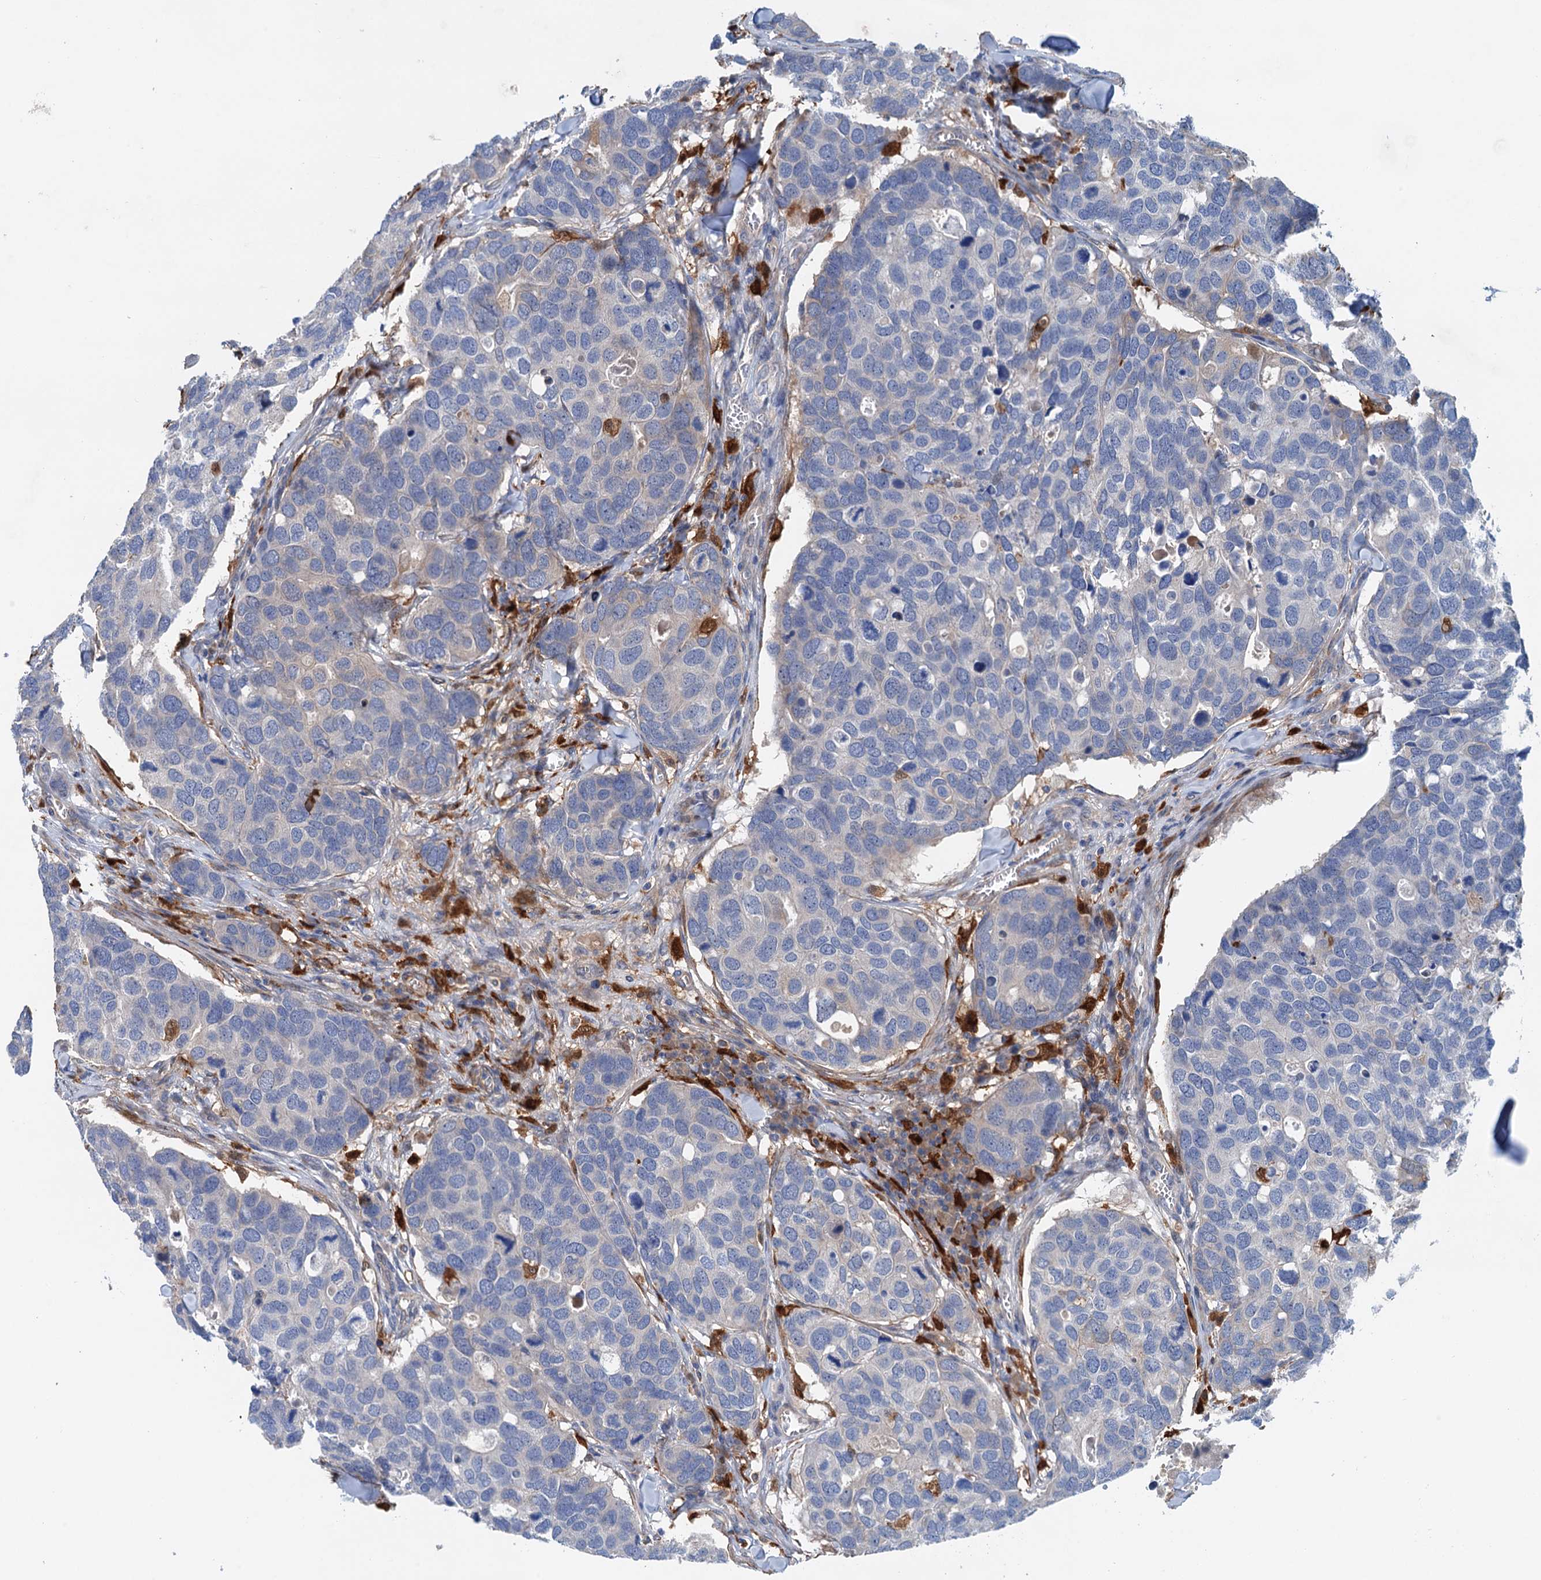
{"staining": {"intensity": "negative", "quantity": "none", "location": "none"}, "tissue": "breast cancer", "cell_type": "Tumor cells", "image_type": "cancer", "snomed": [{"axis": "morphology", "description": "Duct carcinoma"}, {"axis": "topography", "description": "Breast"}], "caption": "This is an immunohistochemistry (IHC) image of human infiltrating ductal carcinoma (breast). There is no expression in tumor cells.", "gene": "CSTPP1", "patient": {"sex": "female", "age": 83}}